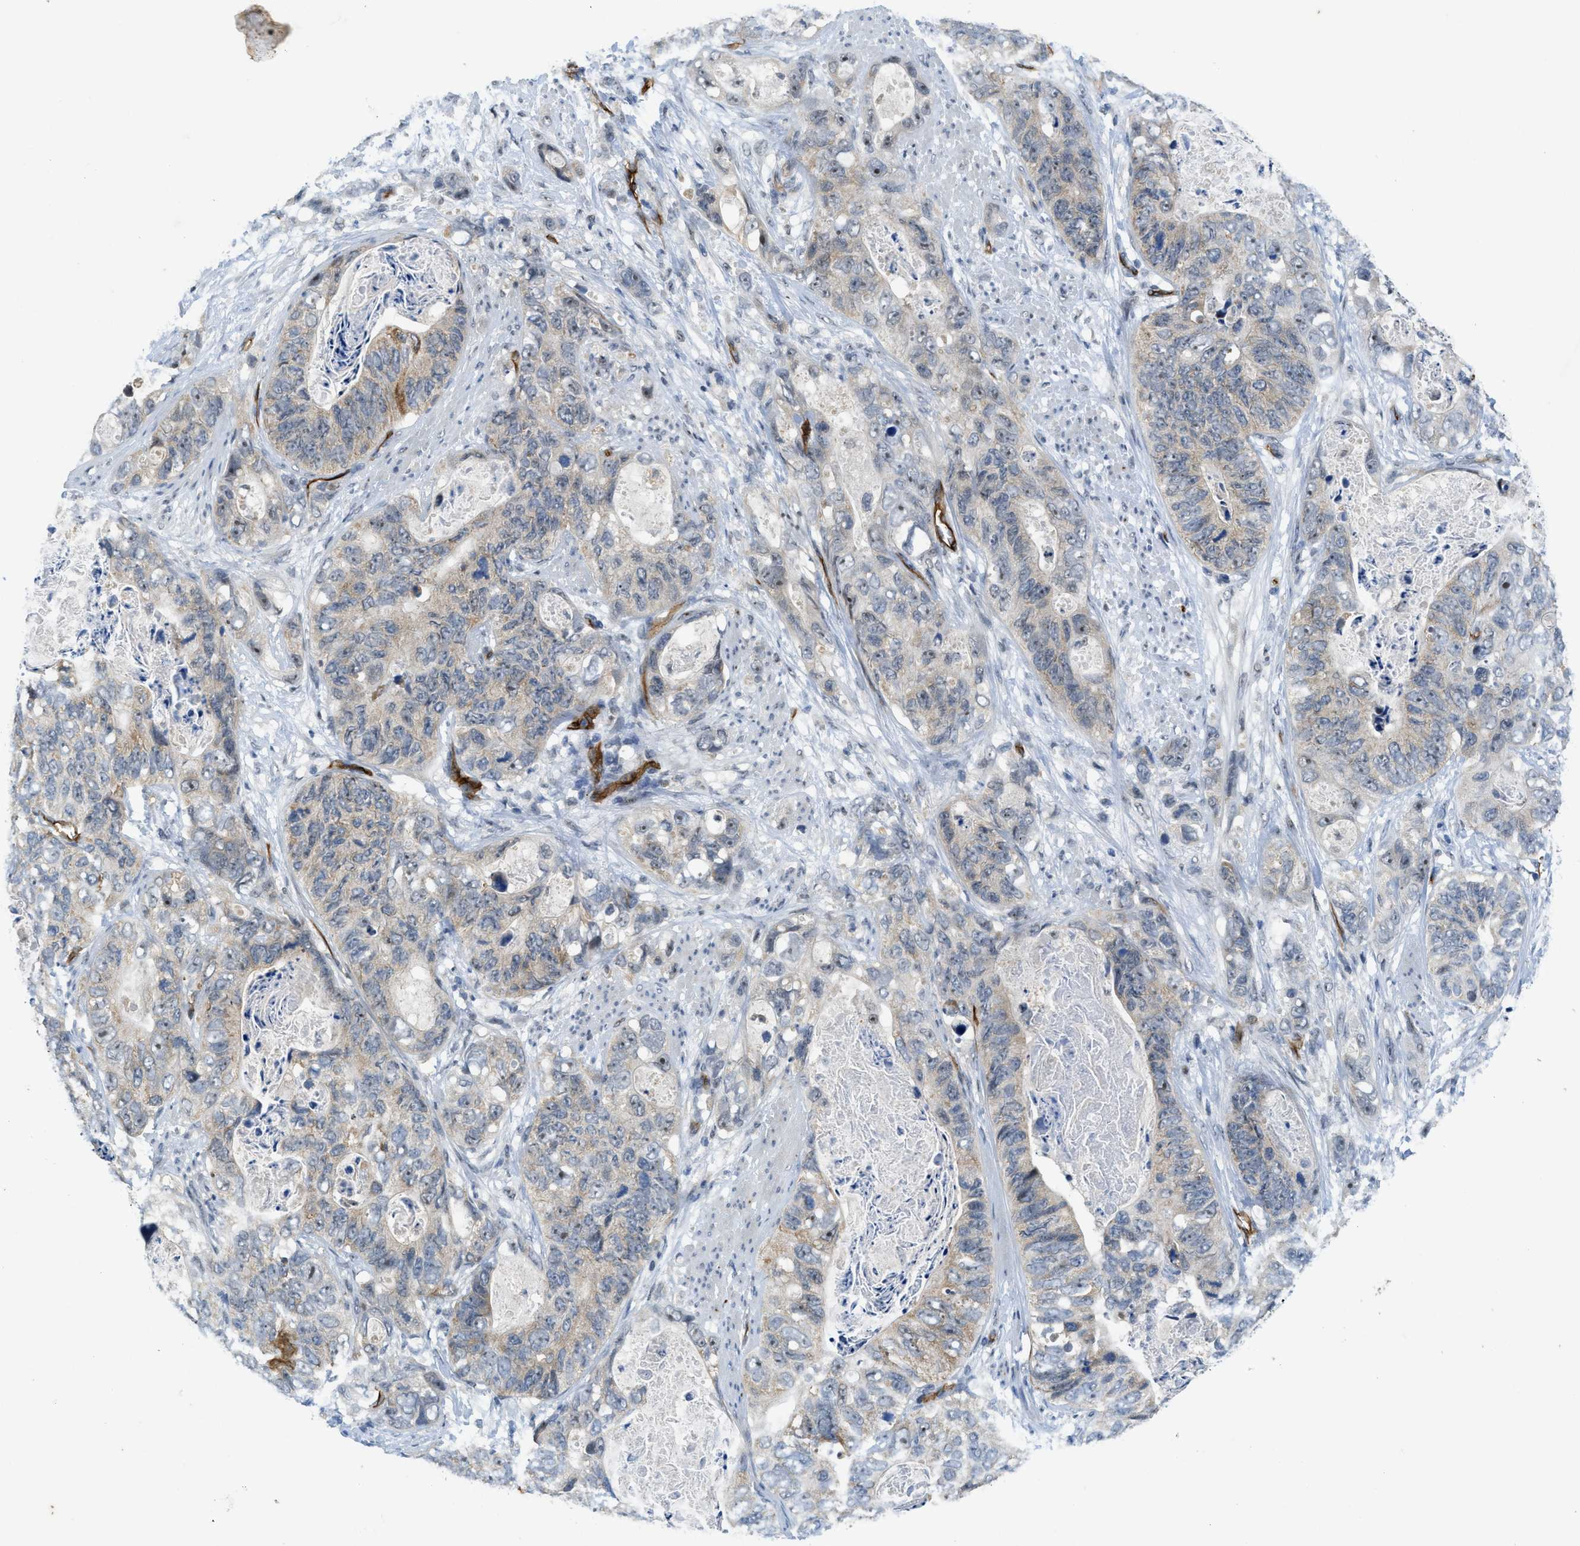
{"staining": {"intensity": "weak", "quantity": "25%-75%", "location": "cytoplasmic/membranous"}, "tissue": "stomach cancer", "cell_type": "Tumor cells", "image_type": "cancer", "snomed": [{"axis": "morphology", "description": "Adenocarcinoma, NOS"}, {"axis": "topography", "description": "Stomach"}], "caption": "DAB immunohistochemical staining of stomach cancer demonstrates weak cytoplasmic/membranous protein positivity in approximately 25%-75% of tumor cells.", "gene": "SLCO2A1", "patient": {"sex": "female", "age": 89}}